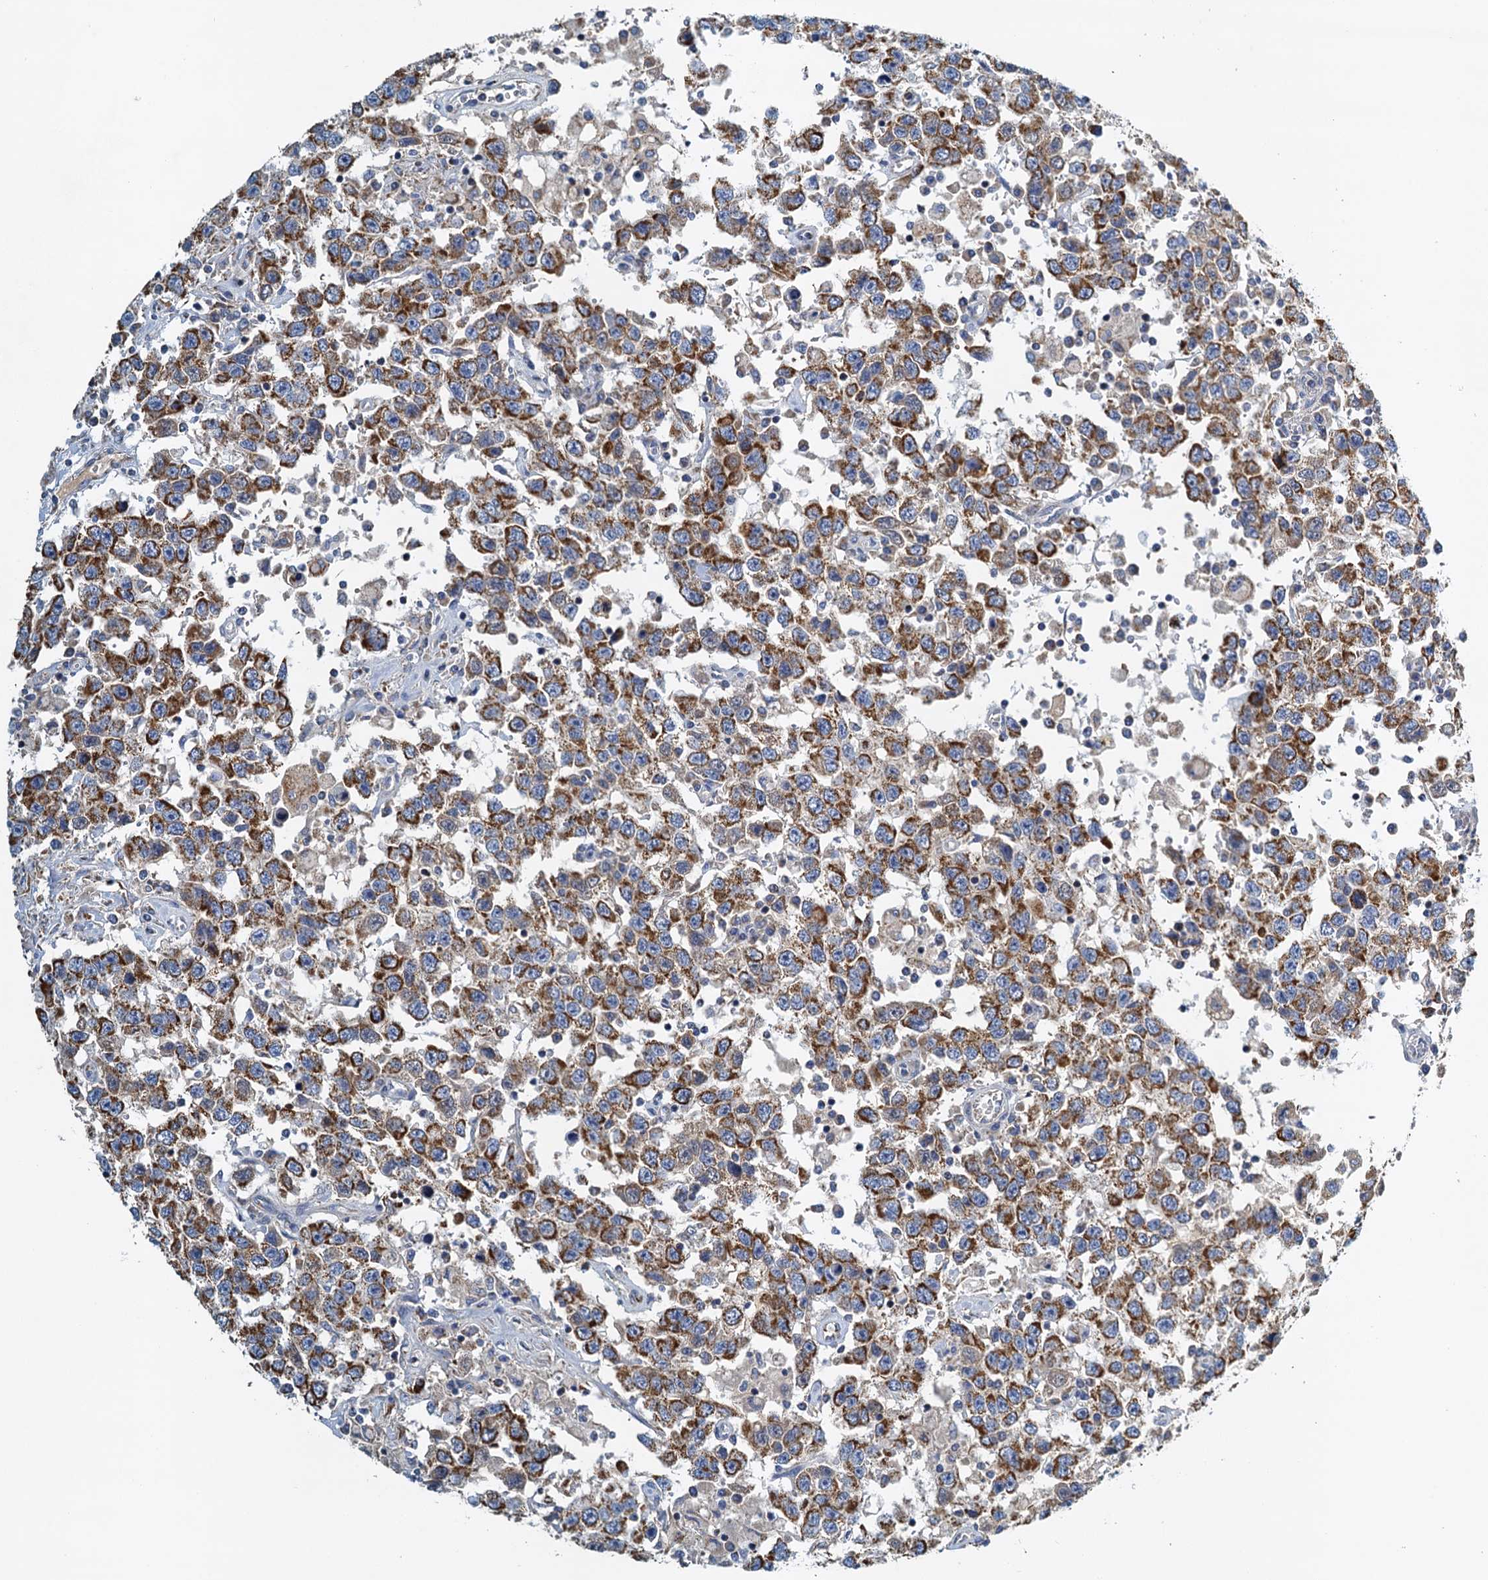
{"staining": {"intensity": "moderate", "quantity": ">75%", "location": "cytoplasmic/membranous"}, "tissue": "testis cancer", "cell_type": "Tumor cells", "image_type": "cancer", "snomed": [{"axis": "morphology", "description": "Seminoma, NOS"}, {"axis": "topography", "description": "Testis"}], "caption": "A brown stain labels moderate cytoplasmic/membranous staining of a protein in human testis seminoma tumor cells.", "gene": "POC1A", "patient": {"sex": "male", "age": 41}}